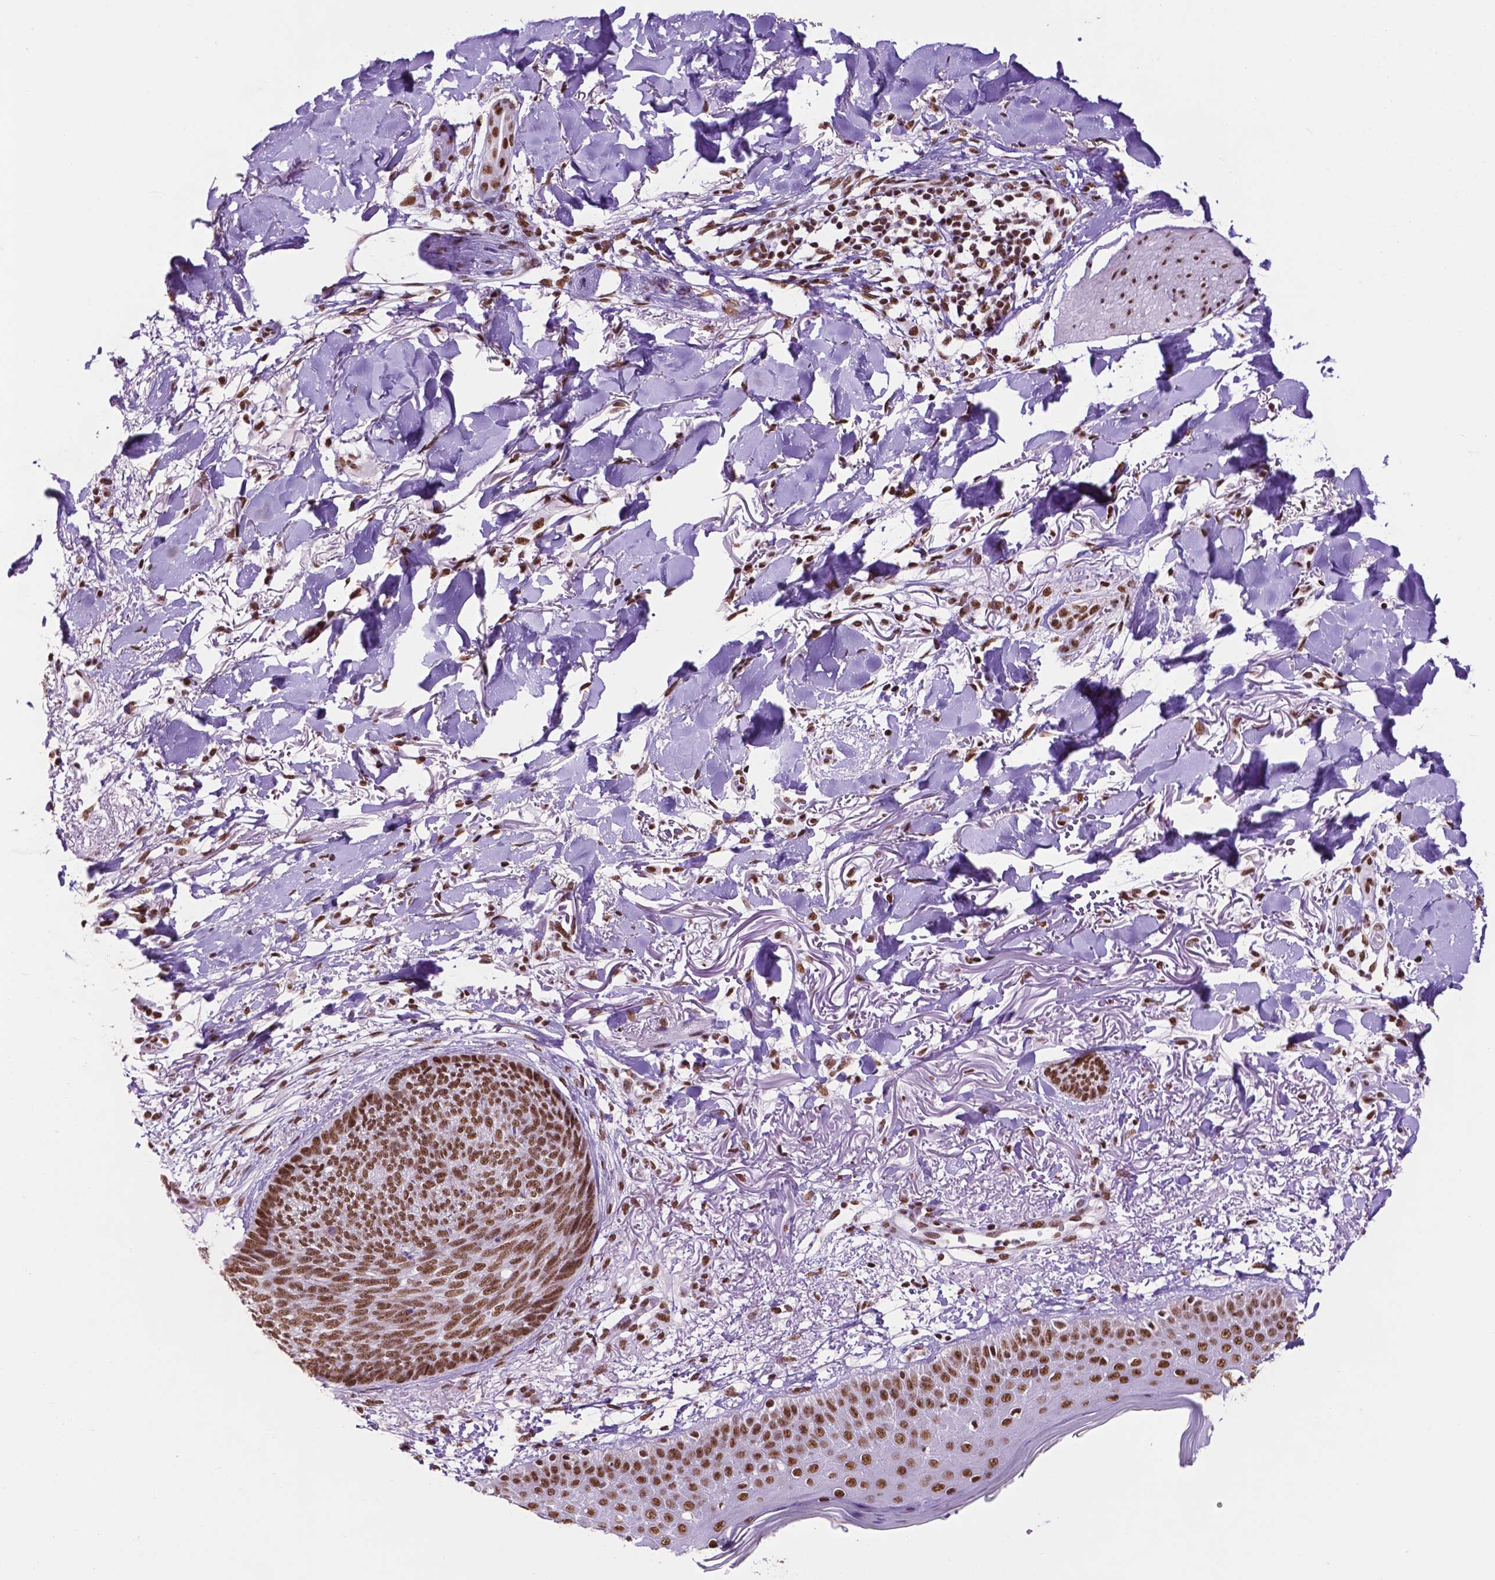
{"staining": {"intensity": "strong", "quantity": ">75%", "location": "nuclear"}, "tissue": "skin cancer", "cell_type": "Tumor cells", "image_type": "cancer", "snomed": [{"axis": "morphology", "description": "Normal tissue, NOS"}, {"axis": "morphology", "description": "Basal cell carcinoma"}, {"axis": "topography", "description": "Skin"}], "caption": "Skin cancer (basal cell carcinoma) was stained to show a protein in brown. There is high levels of strong nuclear expression in about >75% of tumor cells.", "gene": "CCAR2", "patient": {"sex": "male", "age": 84}}